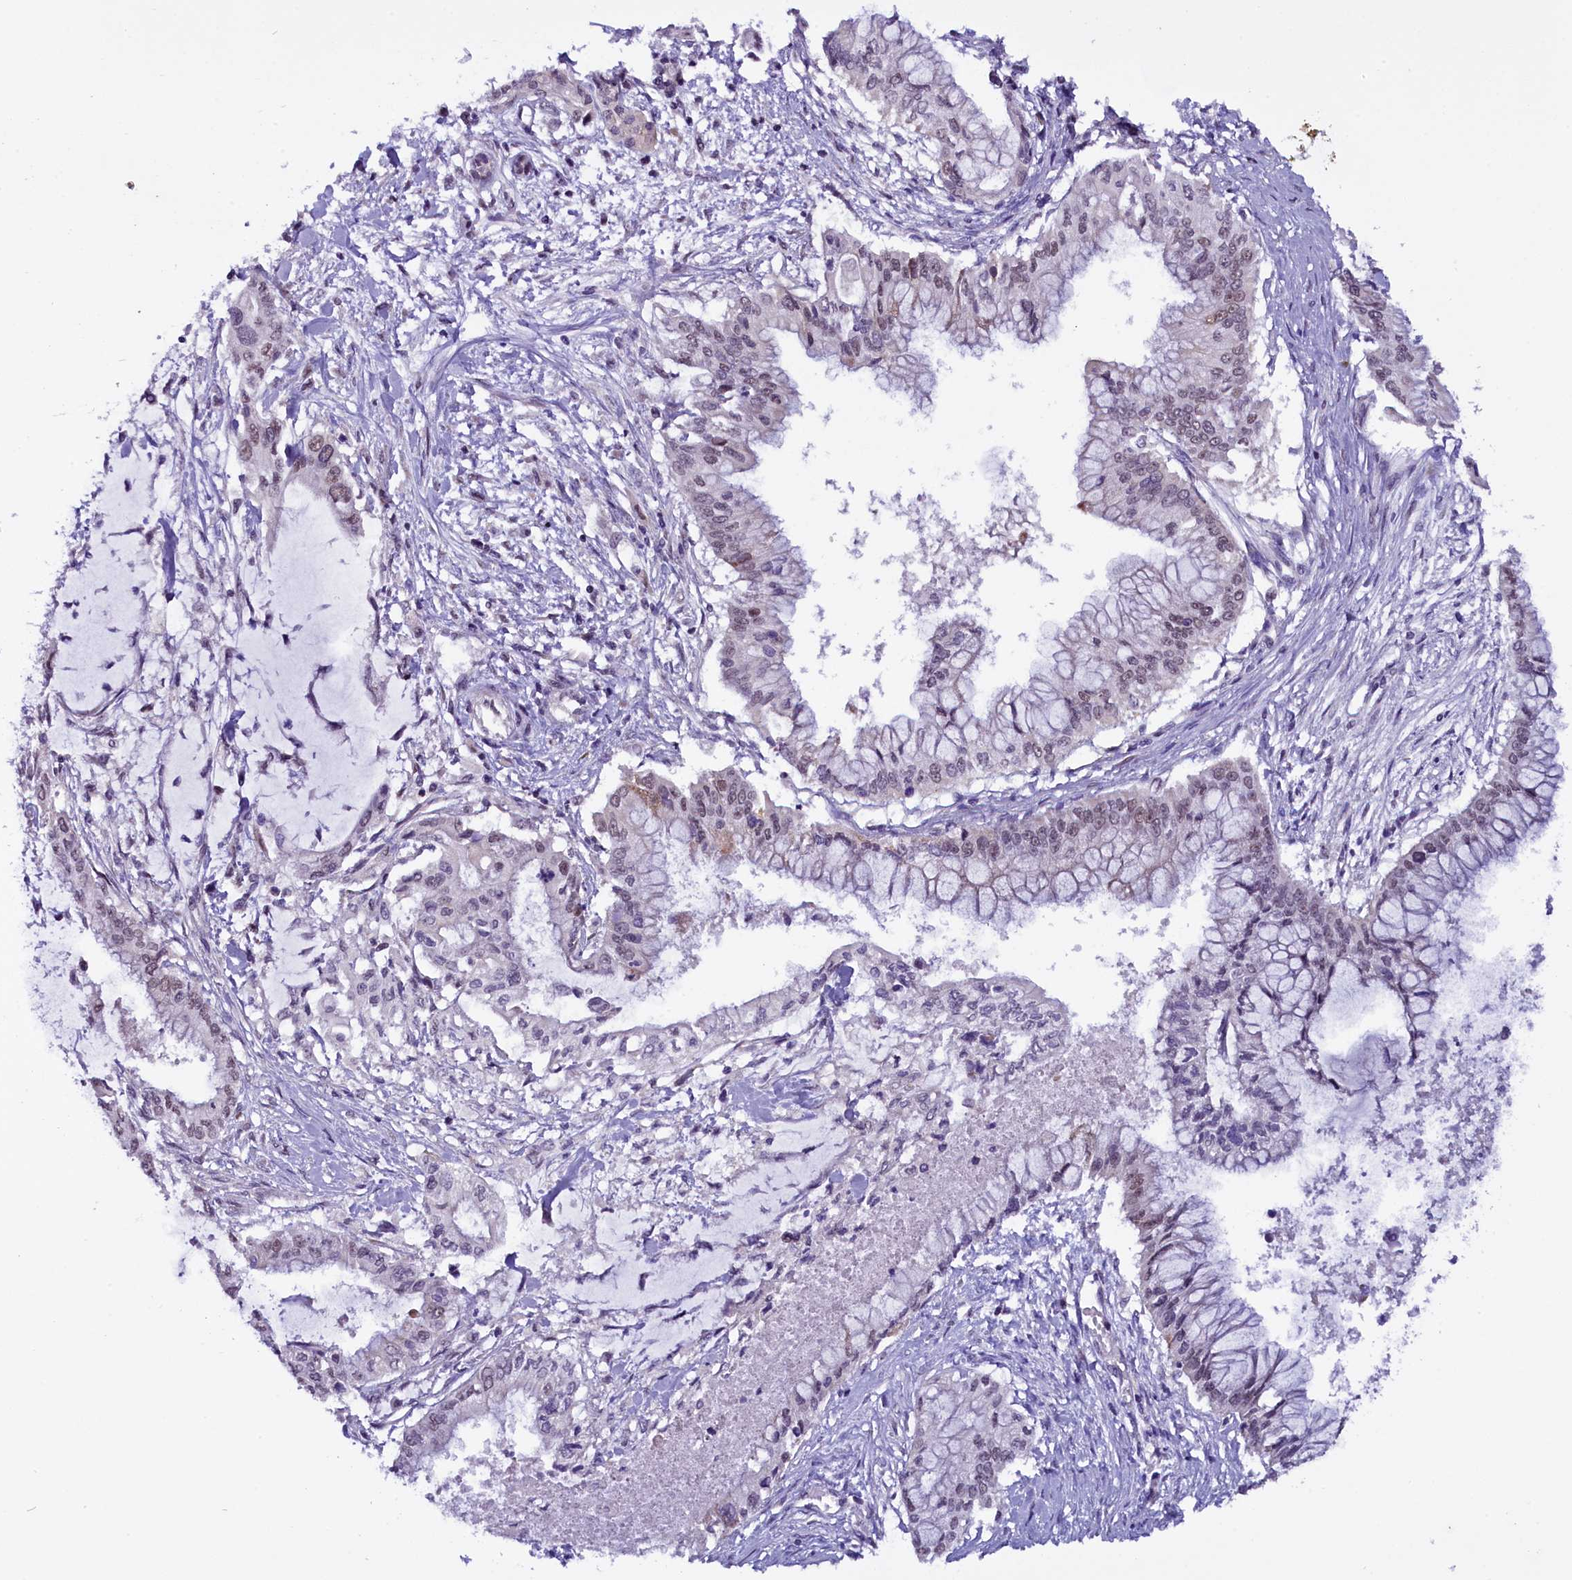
{"staining": {"intensity": "weak", "quantity": "25%-75%", "location": "nuclear"}, "tissue": "pancreatic cancer", "cell_type": "Tumor cells", "image_type": "cancer", "snomed": [{"axis": "morphology", "description": "Adenocarcinoma, NOS"}, {"axis": "topography", "description": "Pancreas"}], "caption": "A photomicrograph of pancreatic adenocarcinoma stained for a protein reveals weak nuclear brown staining in tumor cells. The protein is shown in brown color, while the nuclei are stained blue.", "gene": "RPUSD2", "patient": {"sex": "male", "age": 46}}